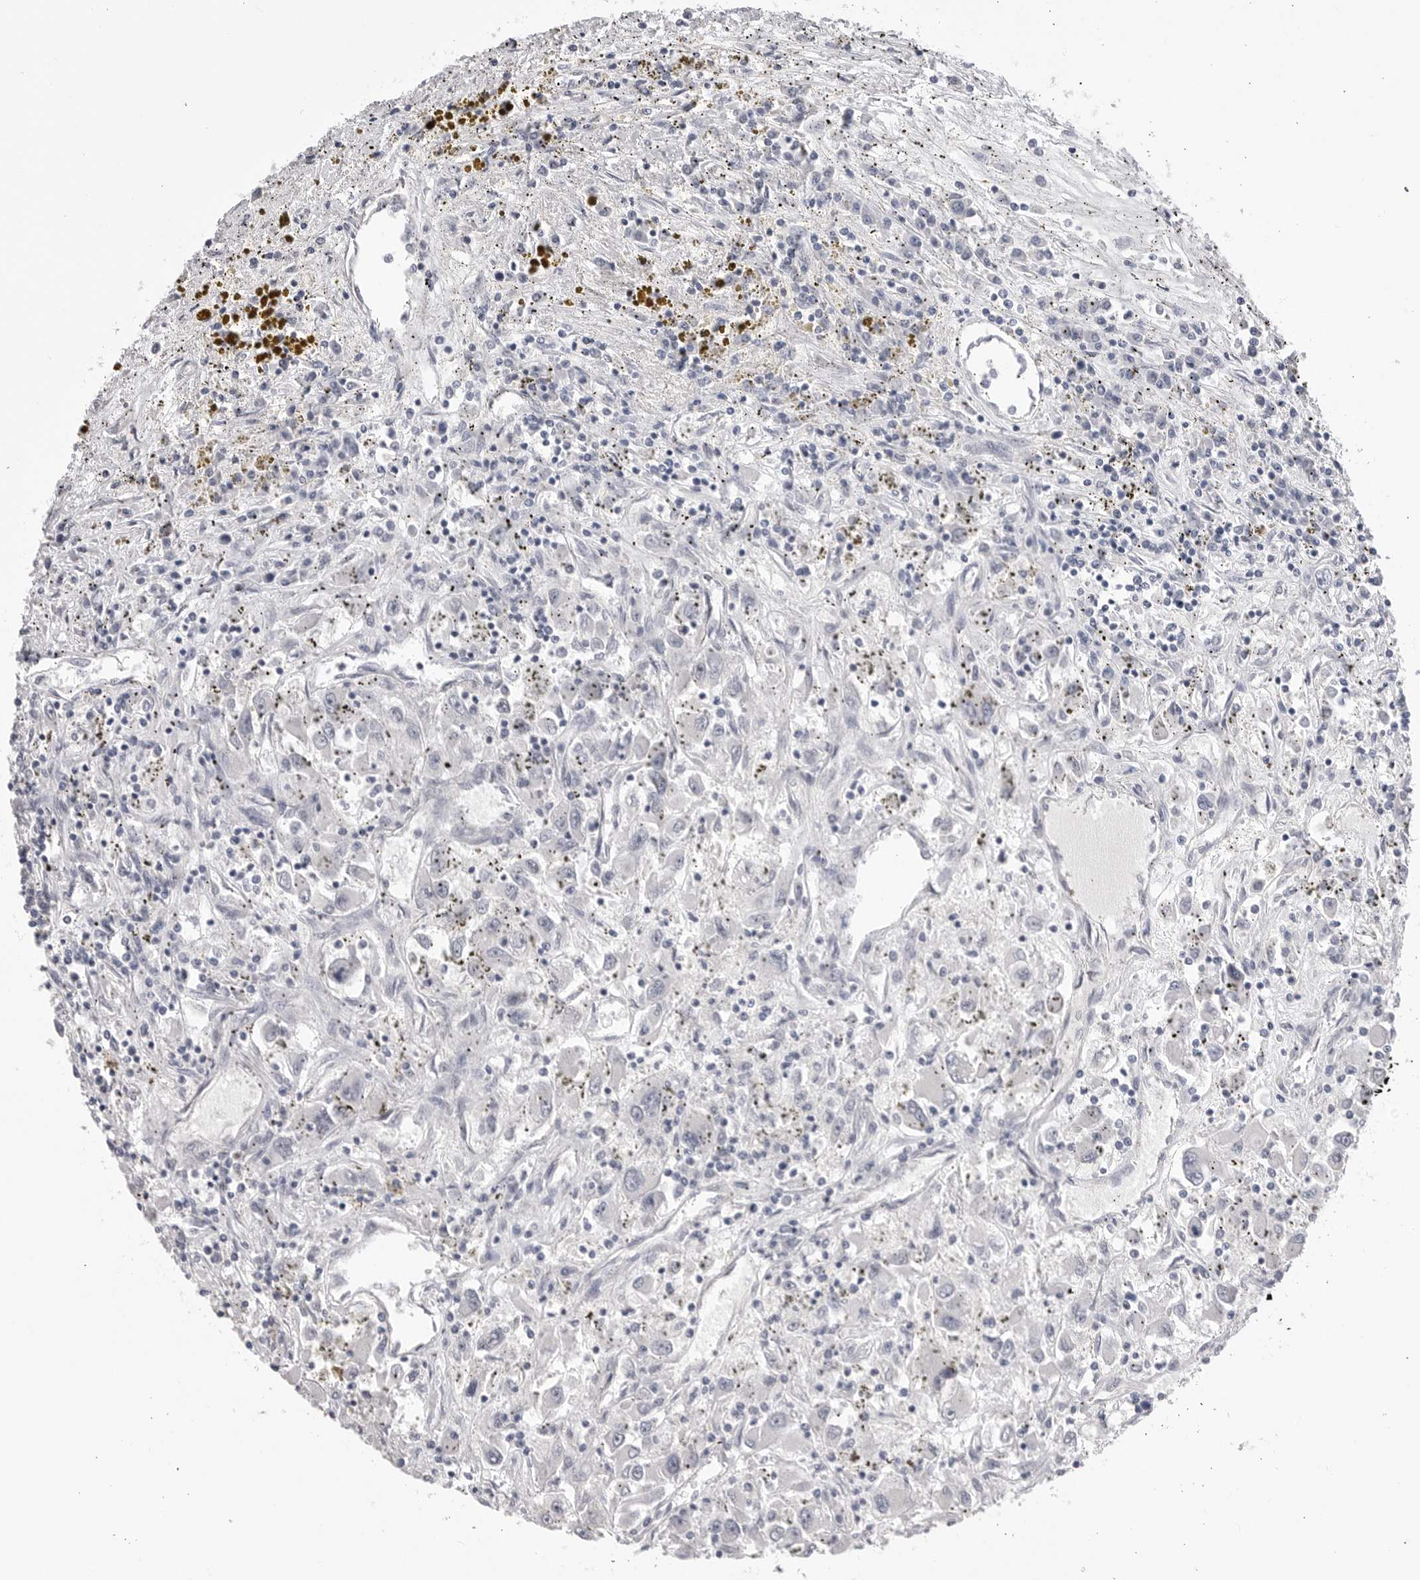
{"staining": {"intensity": "negative", "quantity": "none", "location": "none"}, "tissue": "renal cancer", "cell_type": "Tumor cells", "image_type": "cancer", "snomed": [{"axis": "morphology", "description": "Adenocarcinoma, NOS"}, {"axis": "topography", "description": "Kidney"}], "caption": "An image of human renal cancer is negative for staining in tumor cells. (DAB (3,3'-diaminobenzidine) immunohistochemistry (IHC) with hematoxylin counter stain).", "gene": "DLGAP3", "patient": {"sex": "female", "age": 52}}